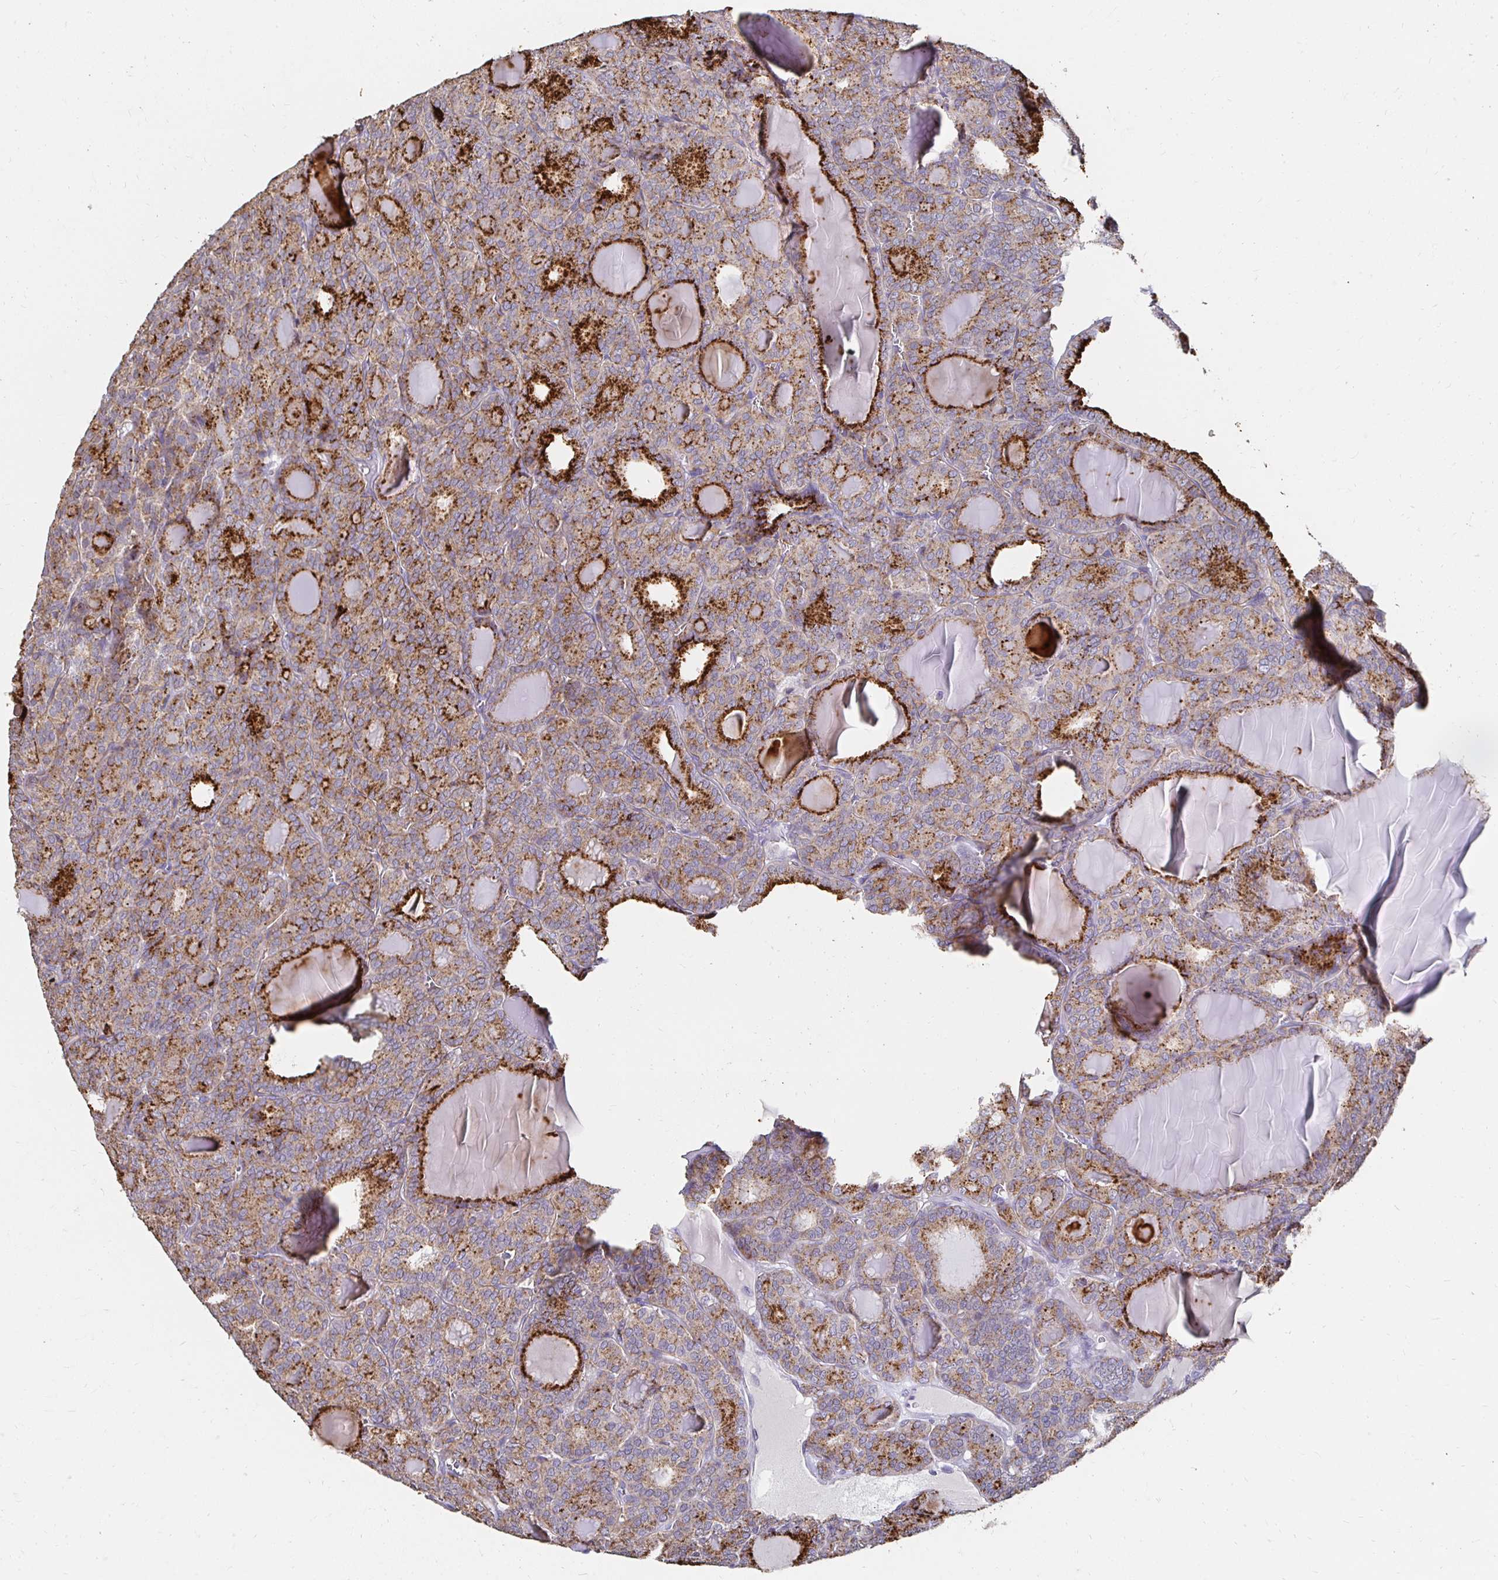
{"staining": {"intensity": "strong", "quantity": "25%-75%", "location": "cytoplasmic/membranous"}, "tissue": "thyroid cancer", "cell_type": "Tumor cells", "image_type": "cancer", "snomed": [{"axis": "morphology", "description": "Follicular adenoma carcinoma, NOS"}, {"axis": "topography", "description": "Thyroid gland"}], "caption": "Immunohistochemical staining of thyroid cancer (follicular adenoma carcinoma) demonstrates strong cytoplasmic/membranous protein positivity in about 25%-75% of tumor cells. Using DAB (brown) and hematoxylin (blue) stains, captured at high magnification using brightfield microscopy.", "gene": "GK2", "patient": {"sex": "male", "age": 74}}